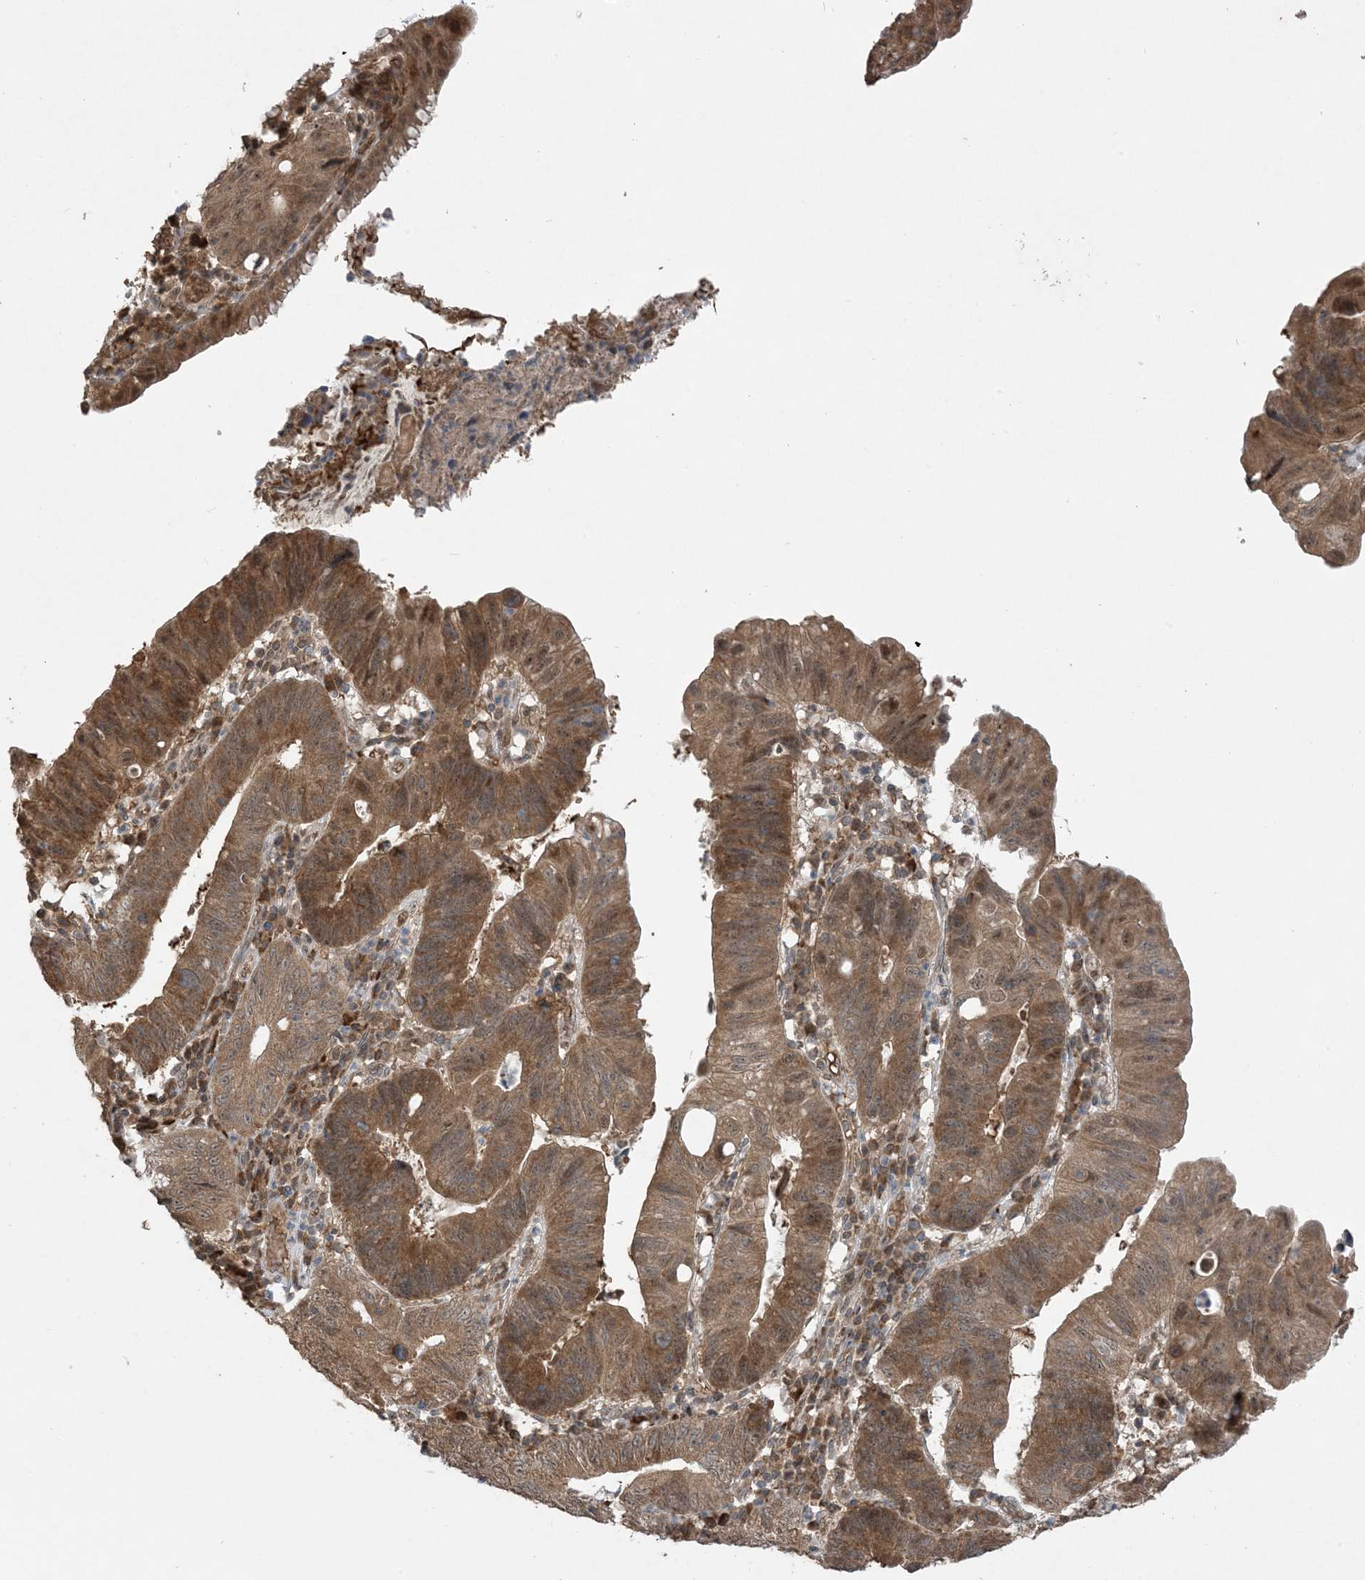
{"staining": {"intensity": "moderate", "quantity": ">75%", "location": "cytoplasmic/membranous,nuclear"}, "tissue": "stomach cancer", "cell_type": "Tumor cells", "image_type": "cancer", "snomed": [{"axis": "morphology", "description": "Adenocarcinoma, NOS"}, {"axis": "topography", "description": "Stomach"}], "caption": "This photomicrograph exhibits stomach adenocarcinoma stained with immunohistochemistry to label a protein in brown. The cytoplasmic/membranous and nuclear of tumor cells show moderate positivity for the protein. Nuclei are counter-stained blue.", "gene": "PUSL1", "patient": {"sex": "male", "age": 59}}